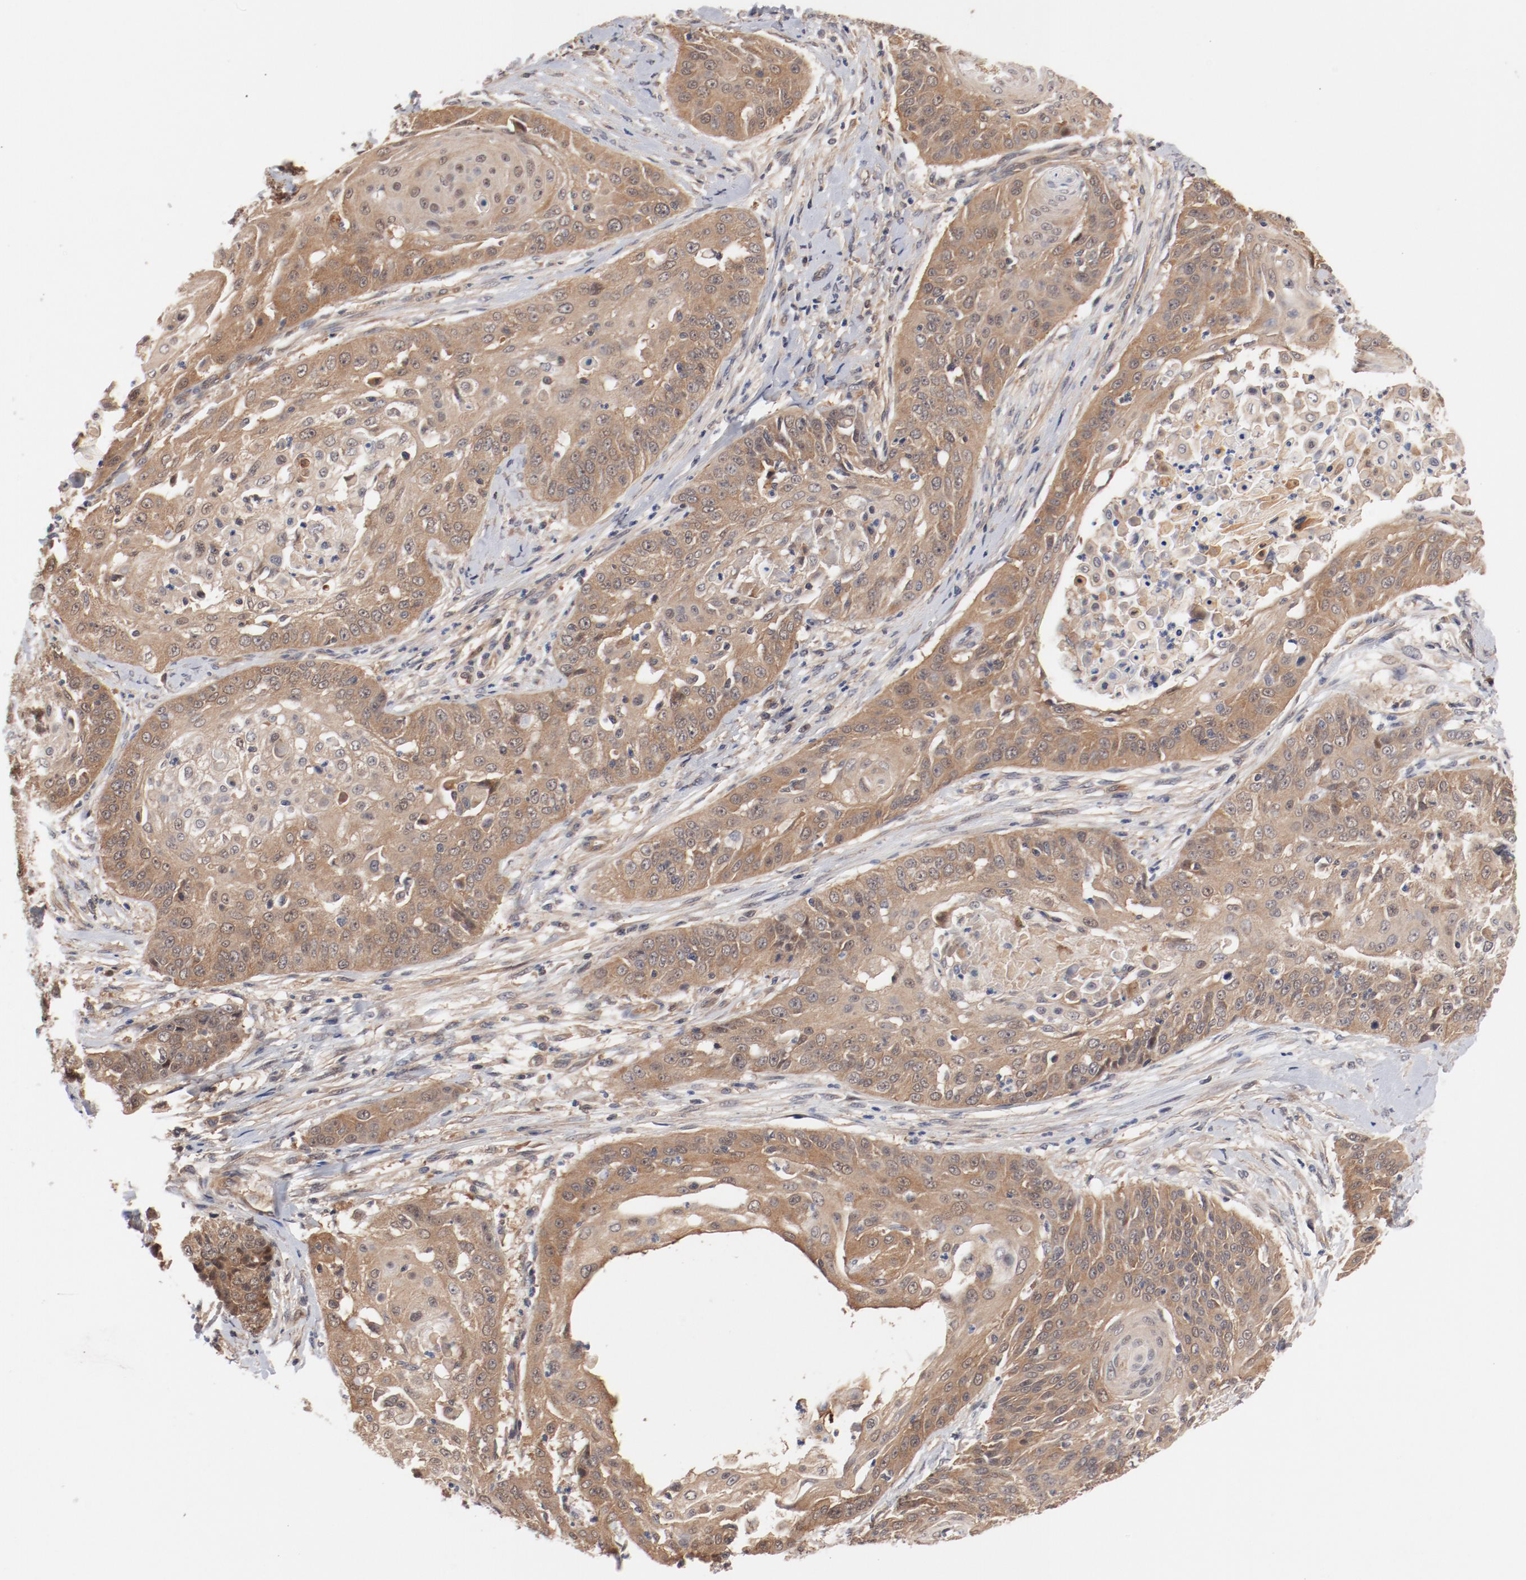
{"staining": {"intensity": "moderate", "quantity": ">75%", "location": "cytoplasmic/membranous"}, "tissue": "cervical cancer", "cell_type": "Tumor cells", "image_type": "cancer", "snomed": [{"axis": "morphology", "description": "Squamous cell carcinoma, NOS"}, {"axis": "topography", "description": "Cervix"}], "caption": "Protein expression analysis of human squamous cell carcinoma (cervical) reveals moderate cytoplasmic/membranous staining in about >75% of tumor cells.", "gene": "PITPNM2", "patient": {"sex": "female", "age": 64}}